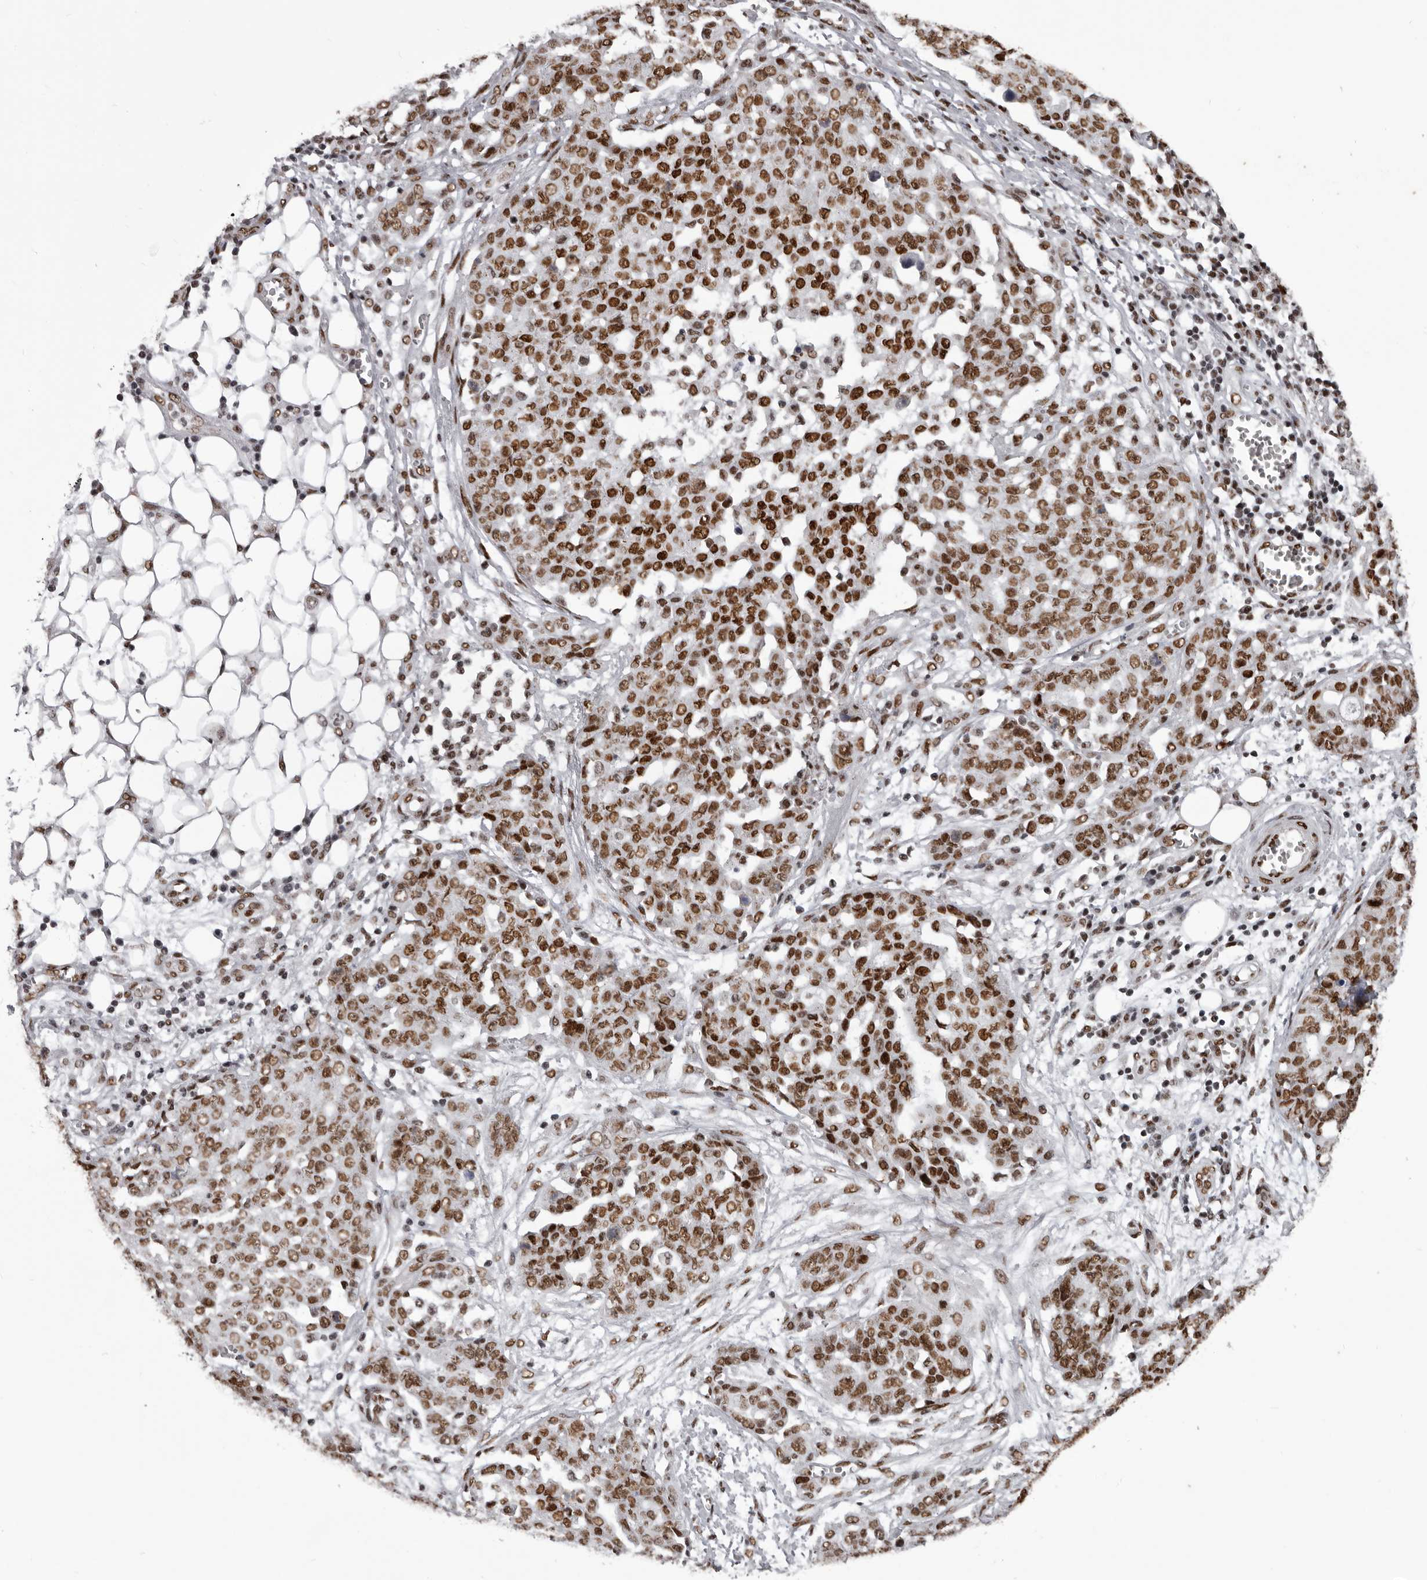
{"staining": {"intensity": "strong", "quantity": ">75%", "location": "nuclear"}, "tissue": "ovarian cancer", "cell_type": "Tumor cells", "image_type": "cancer", "snomed": [{"axis": "morphology", "description": "Cystadenocarcinoma, serous, NOS"}, {"axis": "topography", "description": "Soft tissue"}, {"axis": "topography", "description": "Ovary"}], "caption": "The micrograph demonstrates a brown stain indicating the presence of a protein in the nuclear of tumor cells in ovarian cancer (serous cystadenocarcinoma). Immunohistochemistry stains the protein in brown and the nuclei are stained blue.", "gene": "NUMA1", "patient": {"sex": "female", "age": 57}}